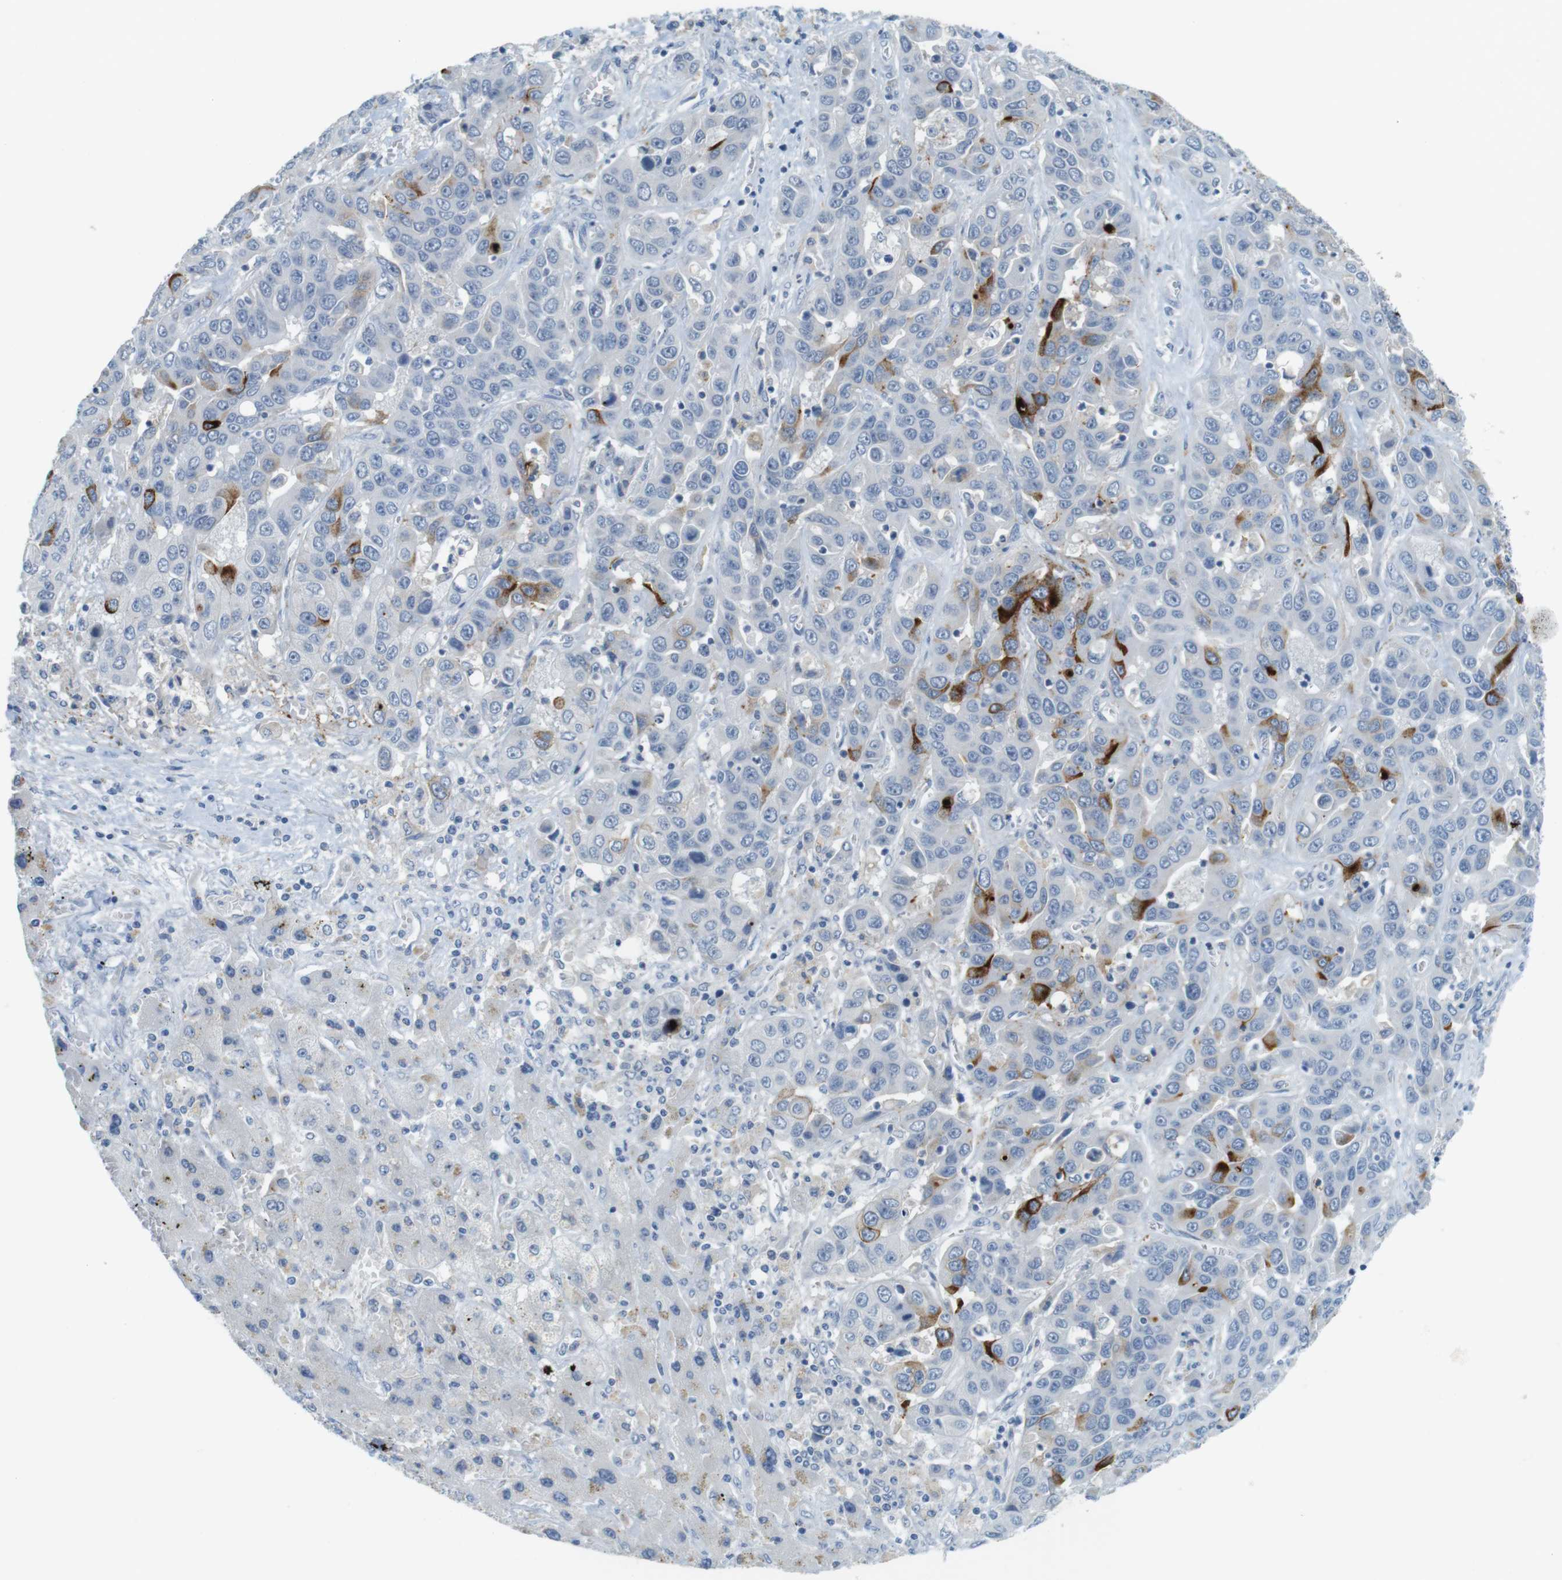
{"staining": {"intensity": "moderate", "quantity": "<25%", "location": "cytoplasmic/membranous"}, "tissue": "liver cancer", "cell_type": "Tumor cells", "image_type": "cancer", "snomed": [{"axis": "morphology", "description": "Cholangiocarcinoma"}, {"axis": "topography", "description": "Liver"}], "caption": "Human liver cancer stained for a protein (brown) demonstrates moderate cytoplasmic/membranous positive staining in about <25% of tumor cells.", "gene": "MUC5B", "patient": {"sex": "female", "age": 52}}